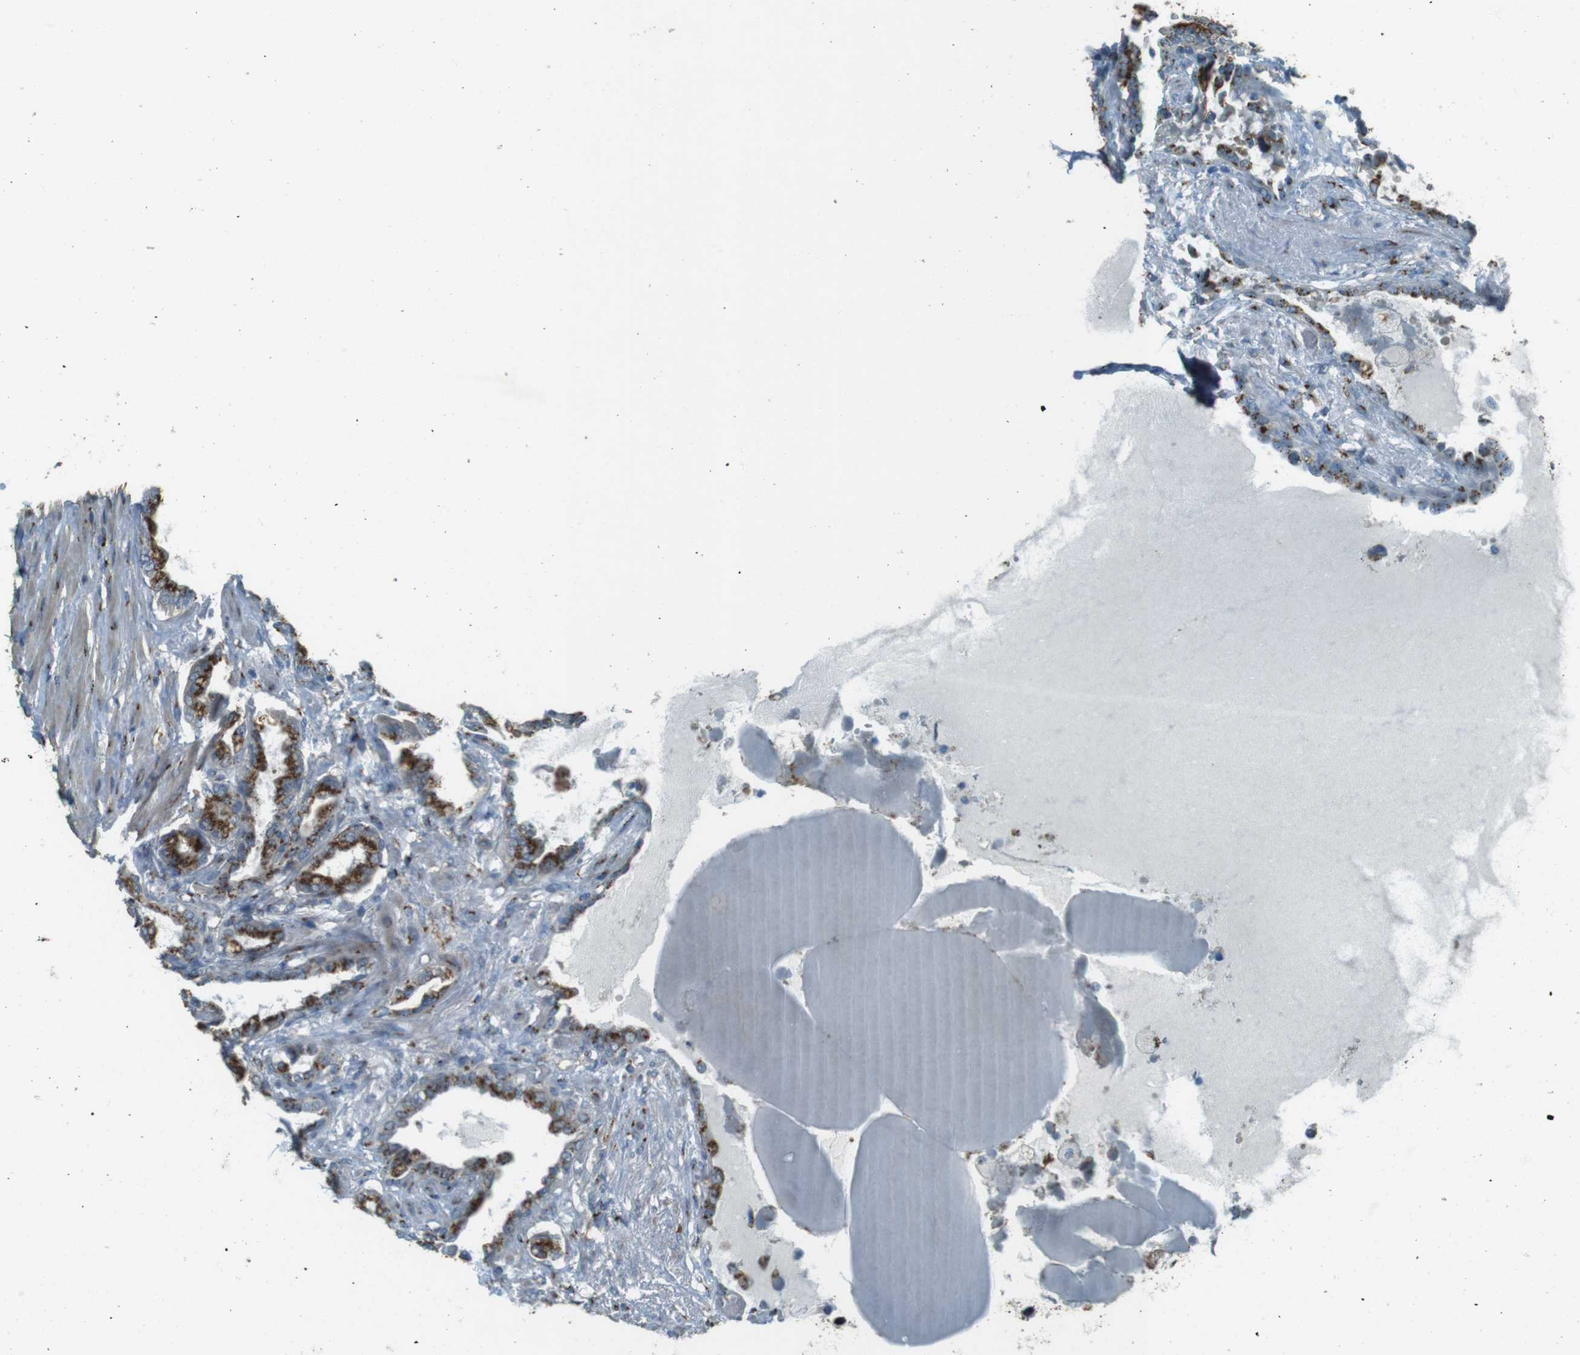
{"staining": {"intensity": "strong", "quantity": ">75%", "location": "cytoplasmic/membranous"}, "tissue": "seminal vesicle", "cell_type": "Glandular cells", "image_type": "normal", "snomed": [{"axis": "morphology", "description": "Normal tissue, NOS"}, {"axis": "topography", "description": "Seminal veicle"}], "caption": "Glandular cells demonstrate high levels of strong cytoplasmic/membranous expression in approximately >75% of cells in benign seminal vesicle.", "gene": "TMEM115", "patient": {"sex": "male", "age": 61}}